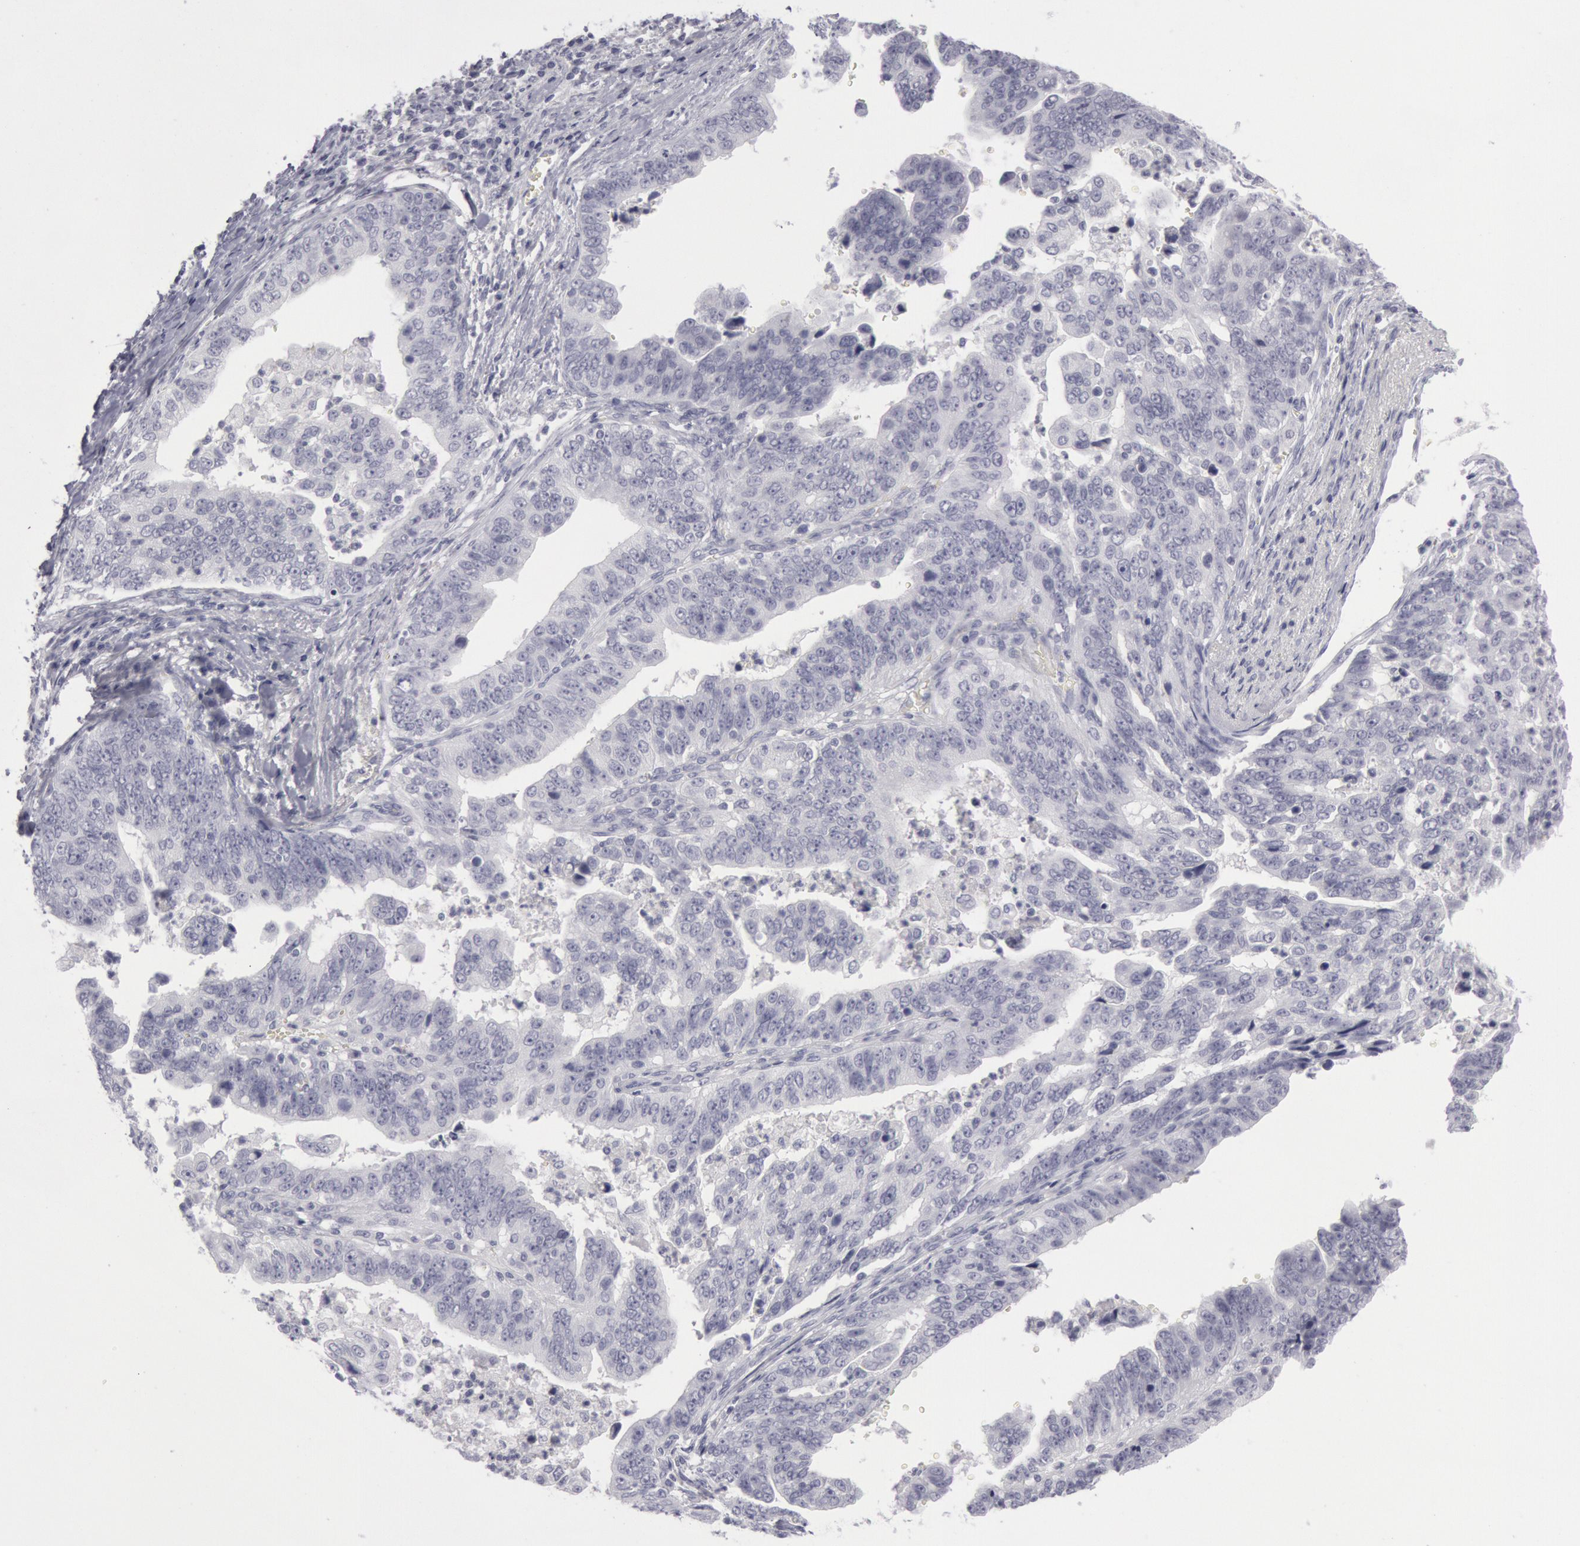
{"staining": {"intensity": "negative", "quantity": "none", "location": "none"}, "tissue": "stomach cancer", "cell_type": "Tumor cells", "image_type": "cancer", "snomed": [{"axis": "morphology", "description": "Adenocarcinoma, NOS"}, {"axis": "topography", "description": "Stomach, upper"}], "caption": "Immunohistochemistry of stomach adenocarcinoma displays no expression in tumor cells.", "gene": "KRT16", "patient": {"sex": "female", "age": 50}}